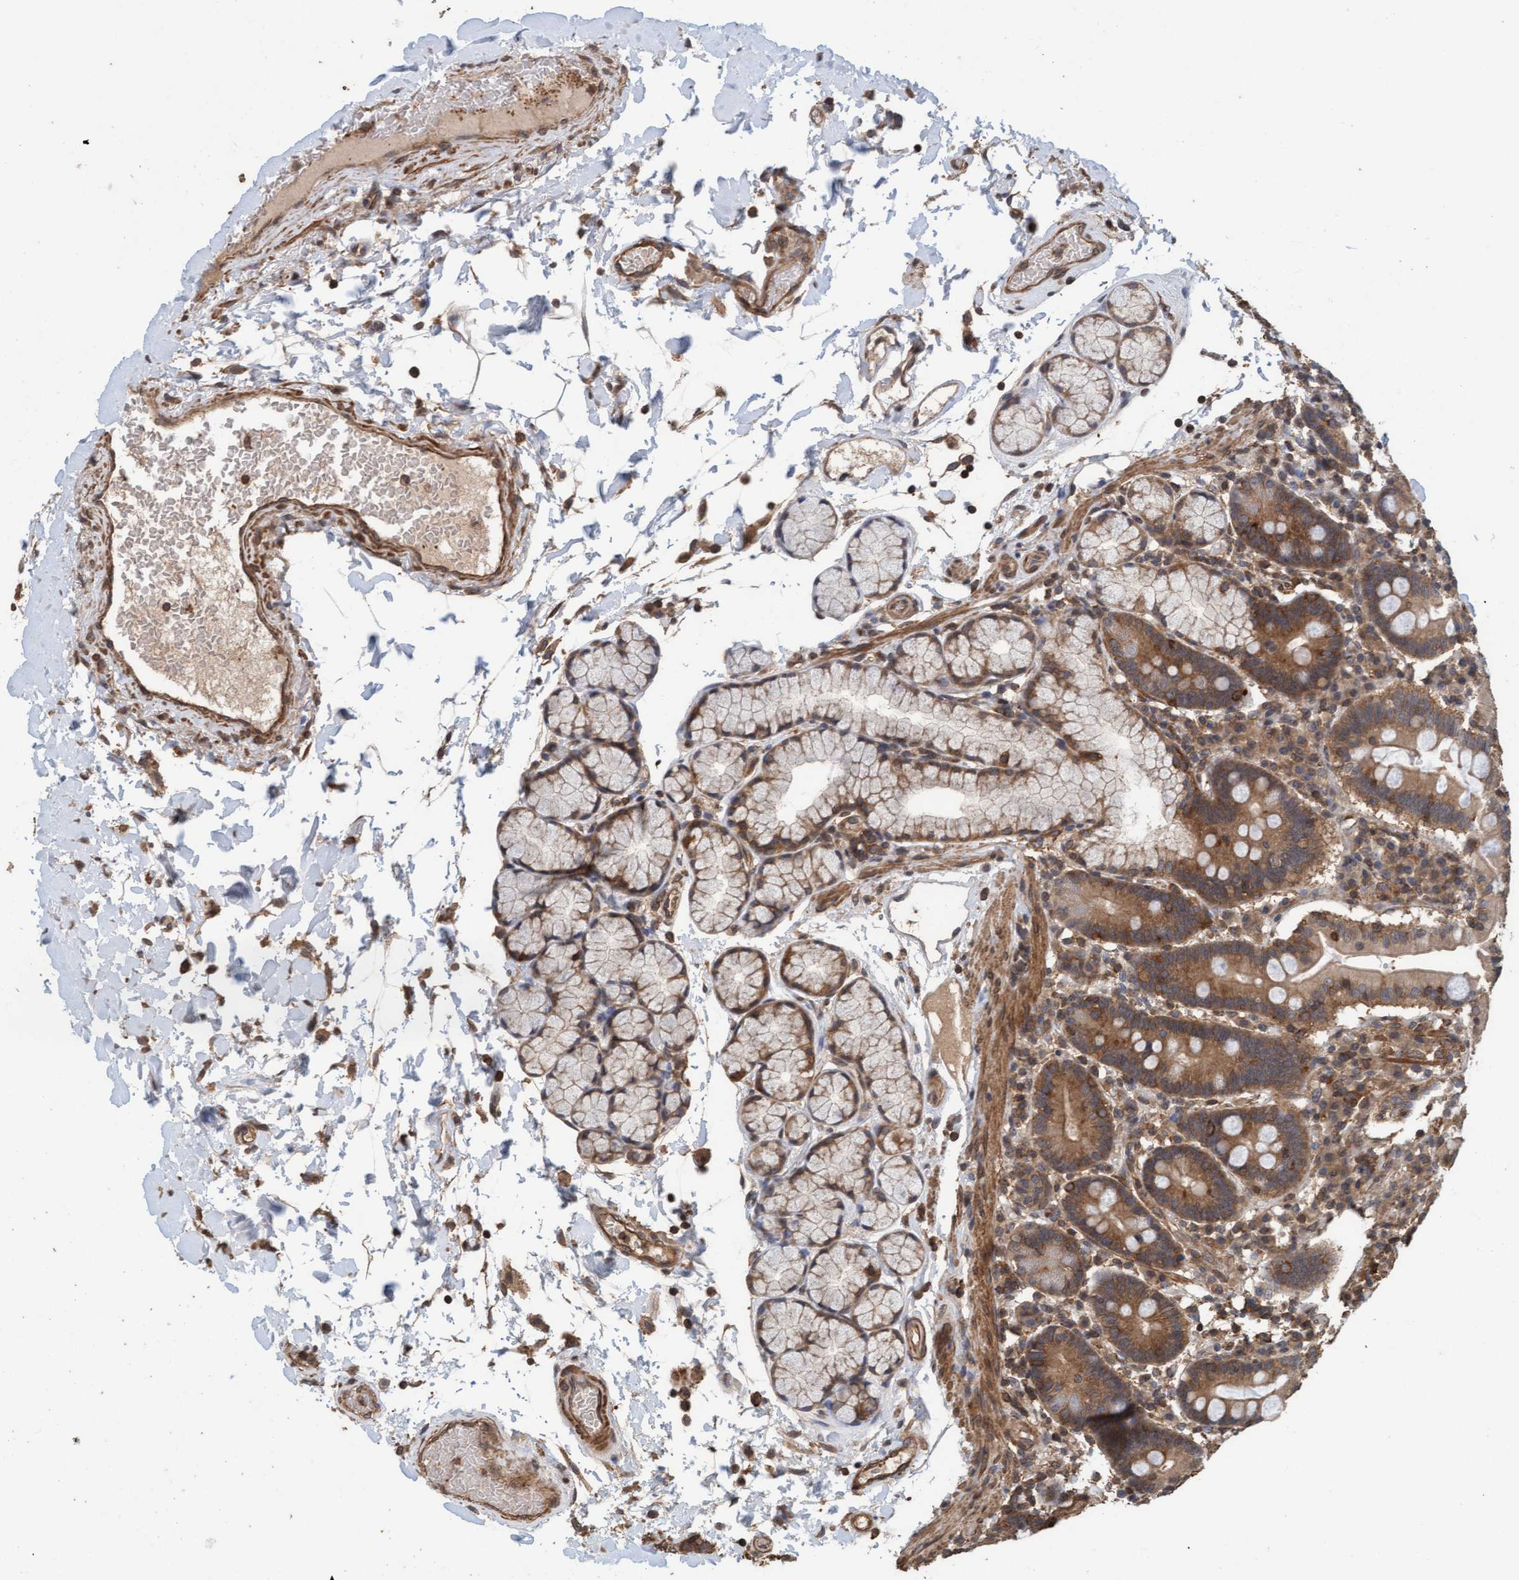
{"staining": {"intensity": "strong", "quantity": ">75%", "location": "cytoplasmic/membranous"}, "tissue": "duodenum", "cell_type": "Glandular cells", "image_type": "normal", "snomed": [{"axis": "morphology", "description": "Normal tissue, NOS"}, {"axis": "topography", "description": "Small intestine, NOS"}], "caption": "About >75% of glandular cells in benign human duodenum exhibit strong cytoplasmic/membranous protein positivity as visualized by brown immunohistochemical staining.", "gene": "FXR2", "patient": {"sex": "female", "age": 71}}